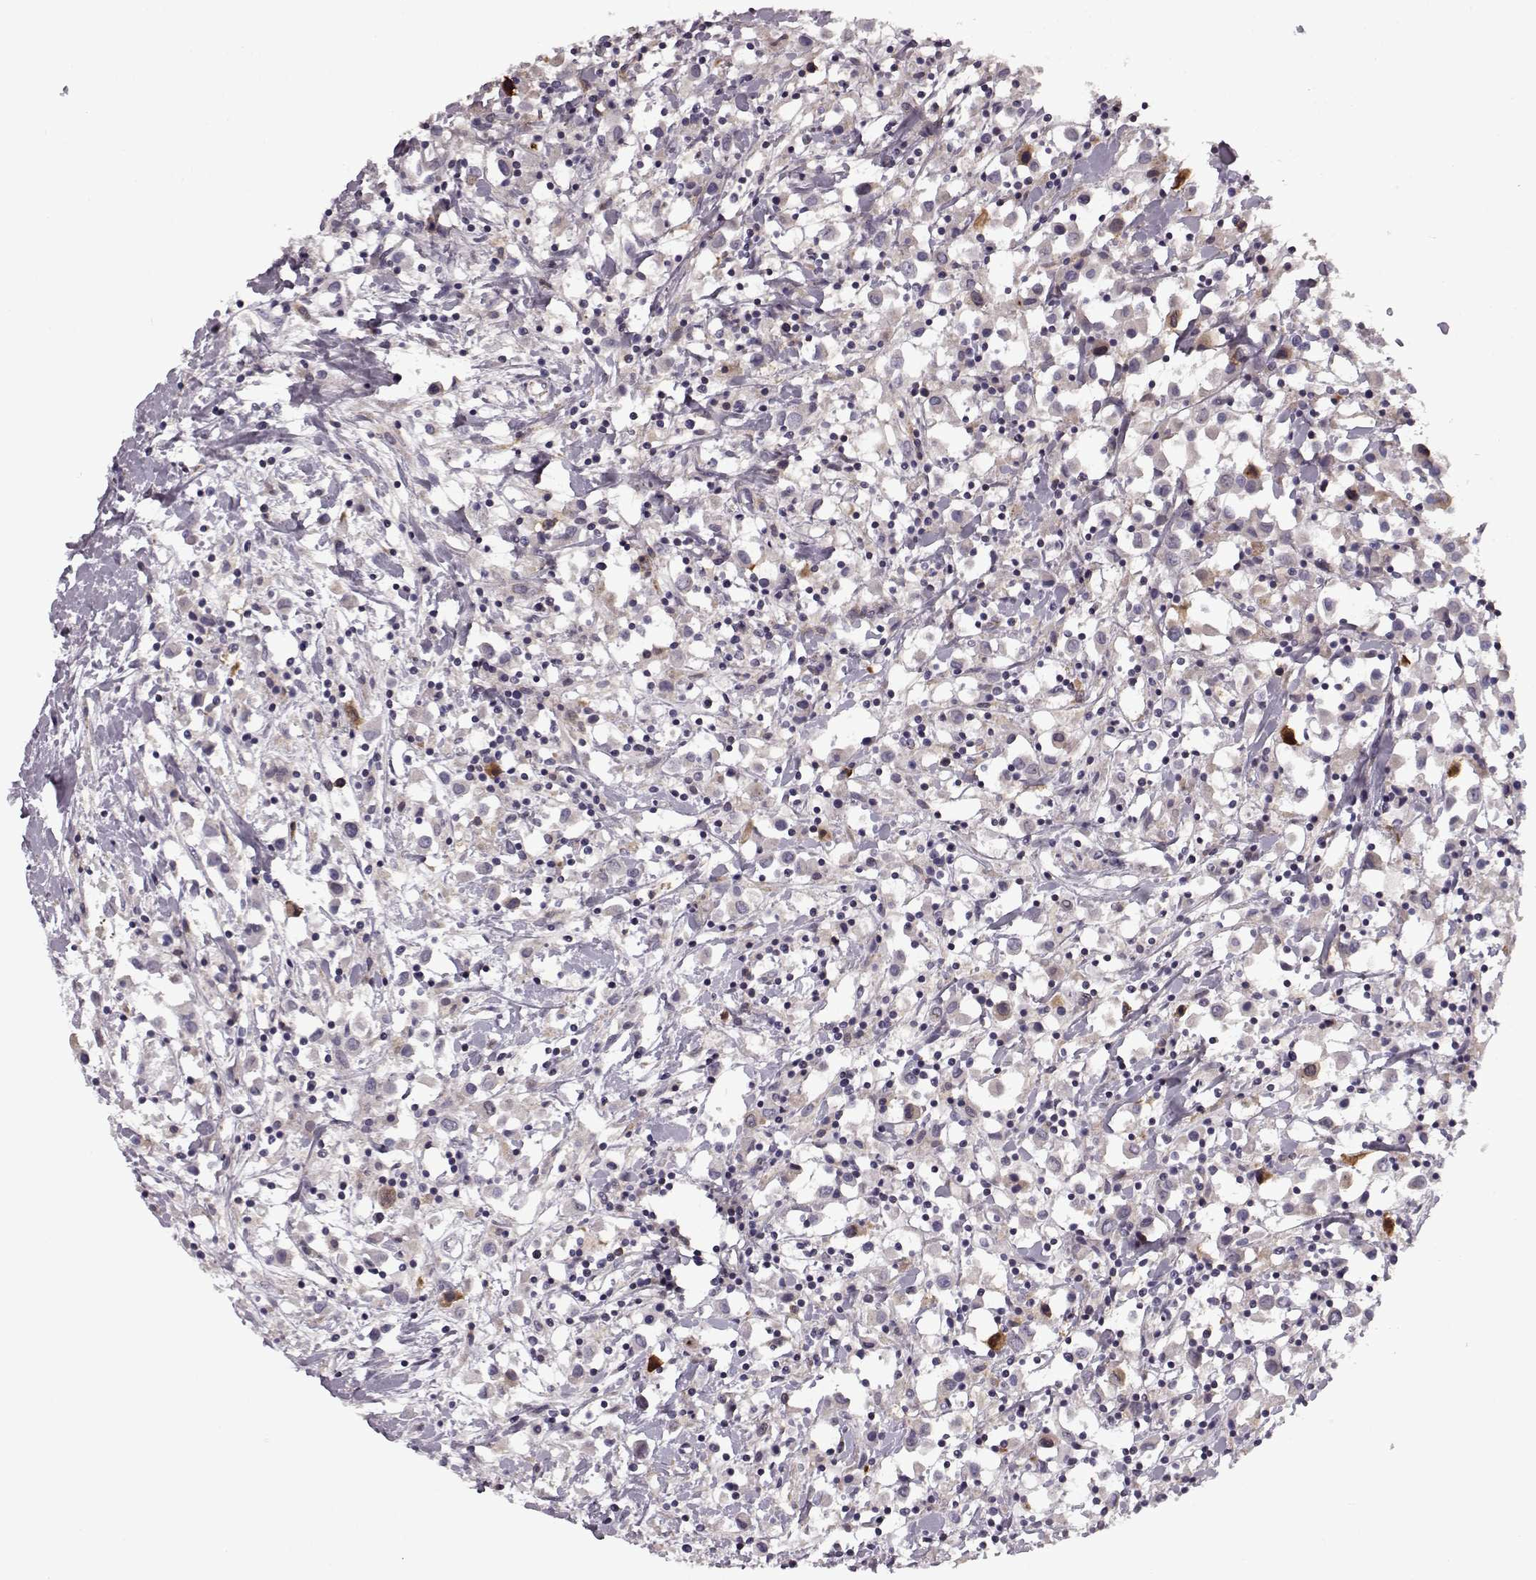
{"staining": {"intensity": "weak", "quantity": "<25%", "location": "cytoplasmic/membranous"}, "tissue": "breast cancer", "cell_type": "Tumor cells", "image_type": "cancer", "snomed": [{"axis": "morphology", "description": "Duct carcinoma"}, {"axis": "topography", "description": "Breast"}], "caption": "DAB (3,3'-diaminobenzidine) immunohistochemical staining of human breast infiltrating ductal carcinoma reveals no significant positivity in tumor cells.", "gene": "HMMR", "patient": {"sex": "female", "age": 61}}